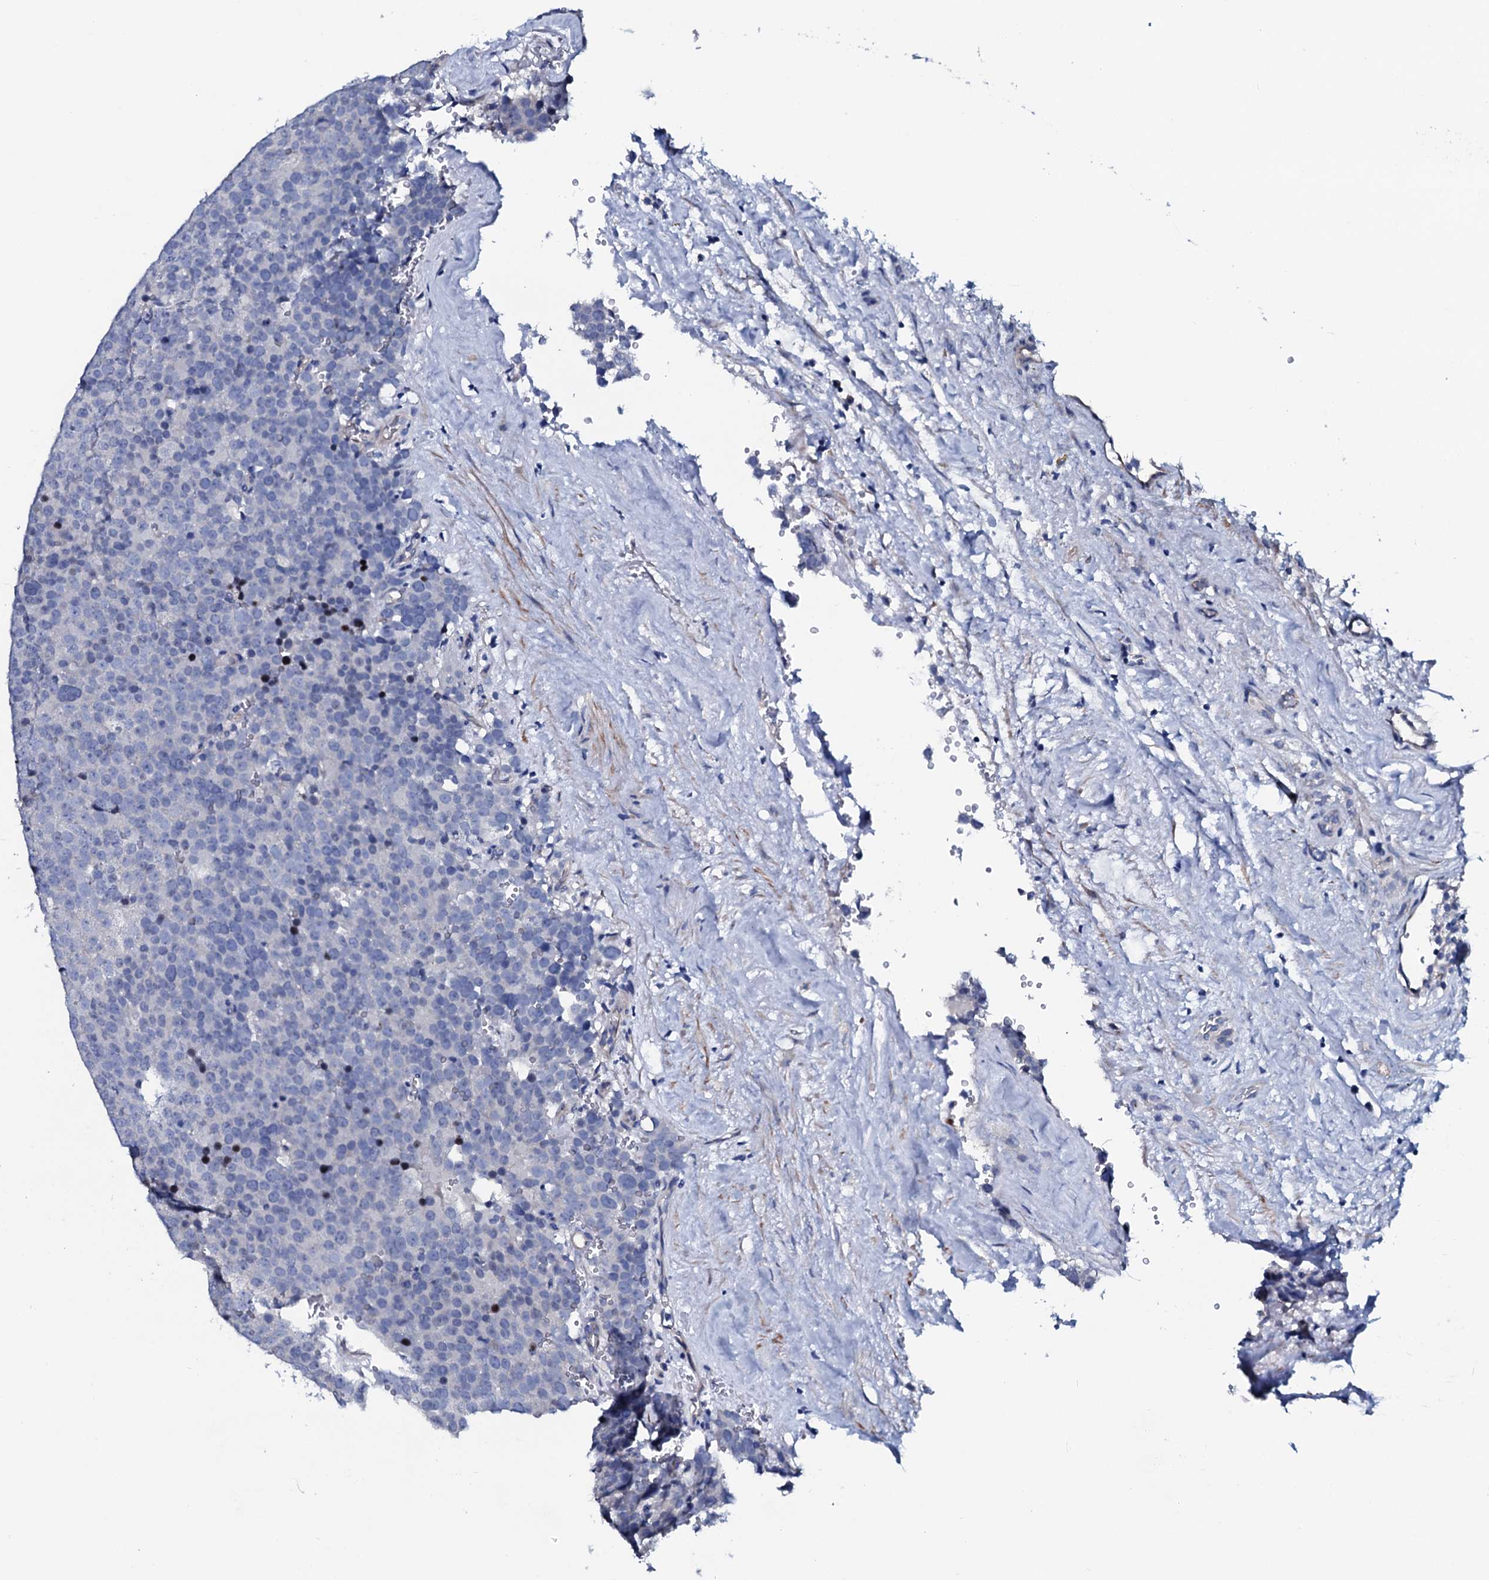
{"staining": {"intensity": "negative", "quantity": "none", "location": "none"}, "tissue": "testis cancer", "cell_type": "Tumor cells", "image_type": "cancer", "snomed": [{"axis": "morphology", "description": "Seminoma, NOS"}, {"axis": "topography", "description": "Testis"}], "caption": "Tumor cells are negative for brown protein staining in testis cancer.", "gene": "GYS2", "patient": {"sex": "male", "age": 71}}